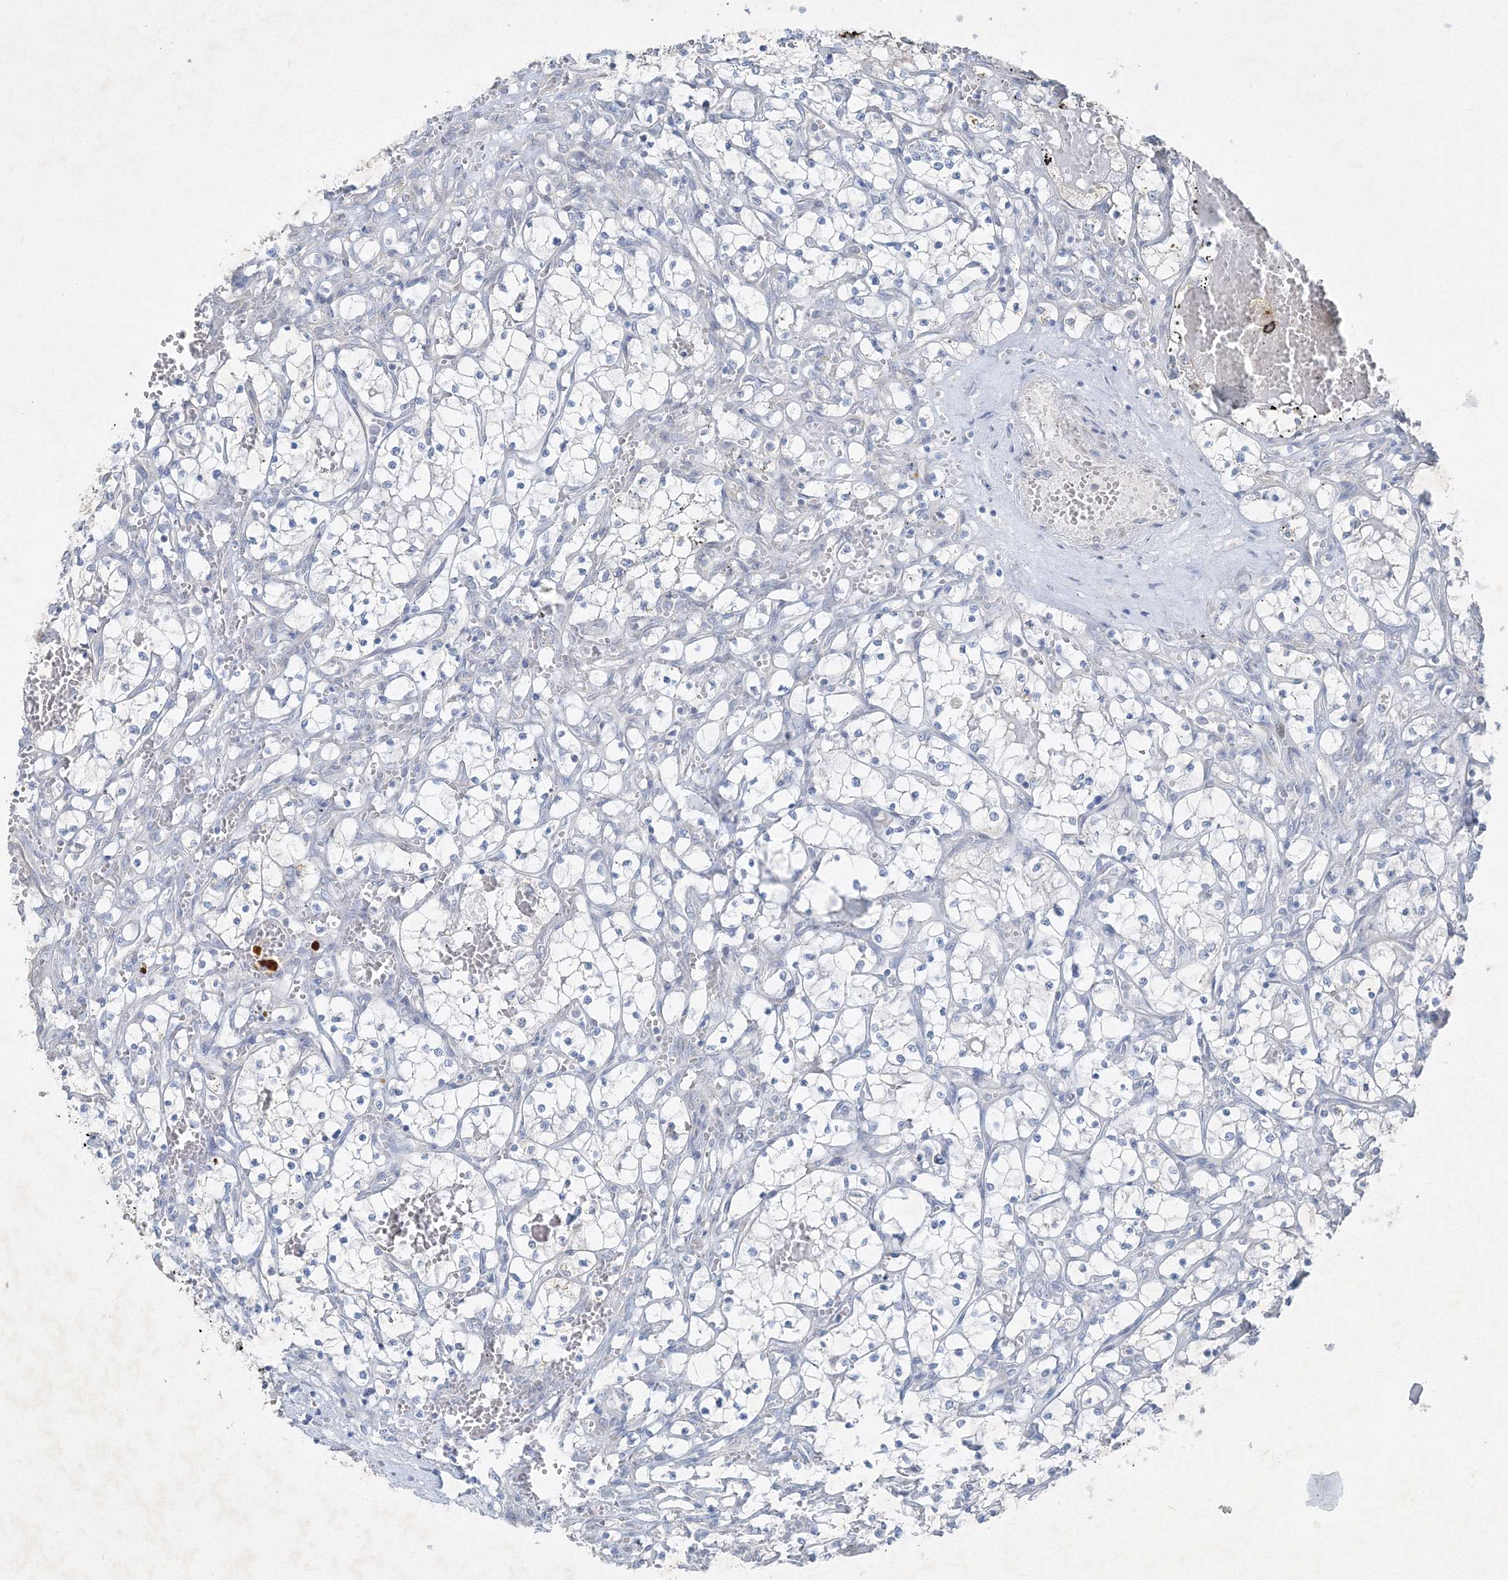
{"staining": {"intensity": "negative", "quantity": "none", "location": "none"}, "tissue": "renal cancer", "cell_type": "Tumor cells", "image_type": "cancer", "snomed": [{"axis": "morphology", "description": "Adenocarcinoma, NOS"}, {"axis": "topography", "description": "Kidney"}], "caption": "Adenocarcinoma (renal) stained for a protein using IHC displays no expression tumor cells.", "gene": "IFNAR1", "patient": {"sex": "female", "age": 69}}